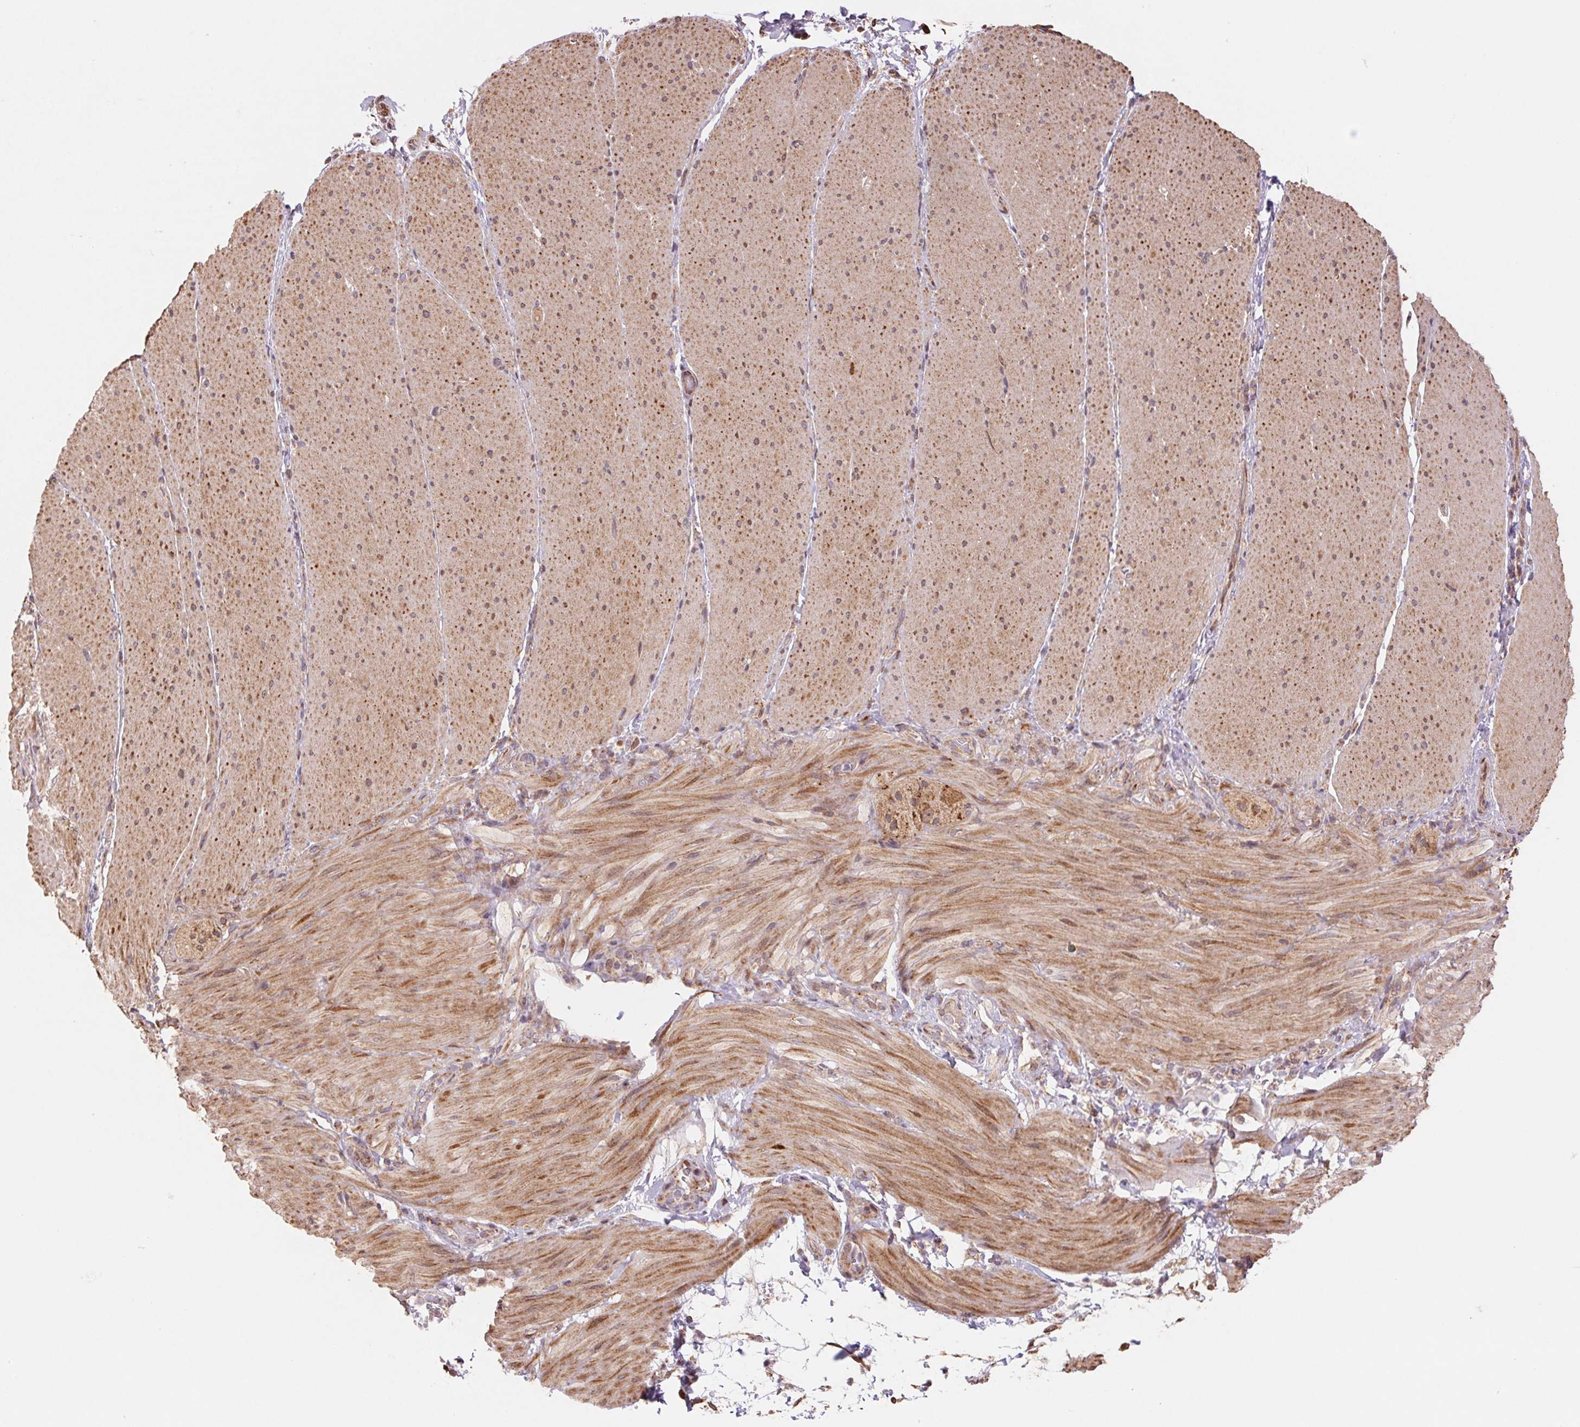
{"staining": {"intensity": "moderate", "quantity": ">75%", "location": "cytoplasmic/membranous"}, "tissue": "smooth muscle", "cell_type": "Smooth muscle cells", "image_type": "normal", "snomed": [{"axis": "morphology", "description": "Normal tissue, NOS"}, {"axis": "topography", "description": "Smooth muscle"}, {"axis": "topography", "description": "Colon"}], "caption": "Smooth muscle stained with DAB (3,3'-diaminobenzidine) IHC demonstrates medium levels of moderate cytoplasmic/membranous staining in approximately >75% of smooth muscle cells. The staining was performed using DAB (3,3'-diaminobenzidine), with brown indicating positive protein expression. Nuclei are stained blue with hematoxylin.", "gene": "PDHA1", "patient": {"sex": "male", "age": 73}}